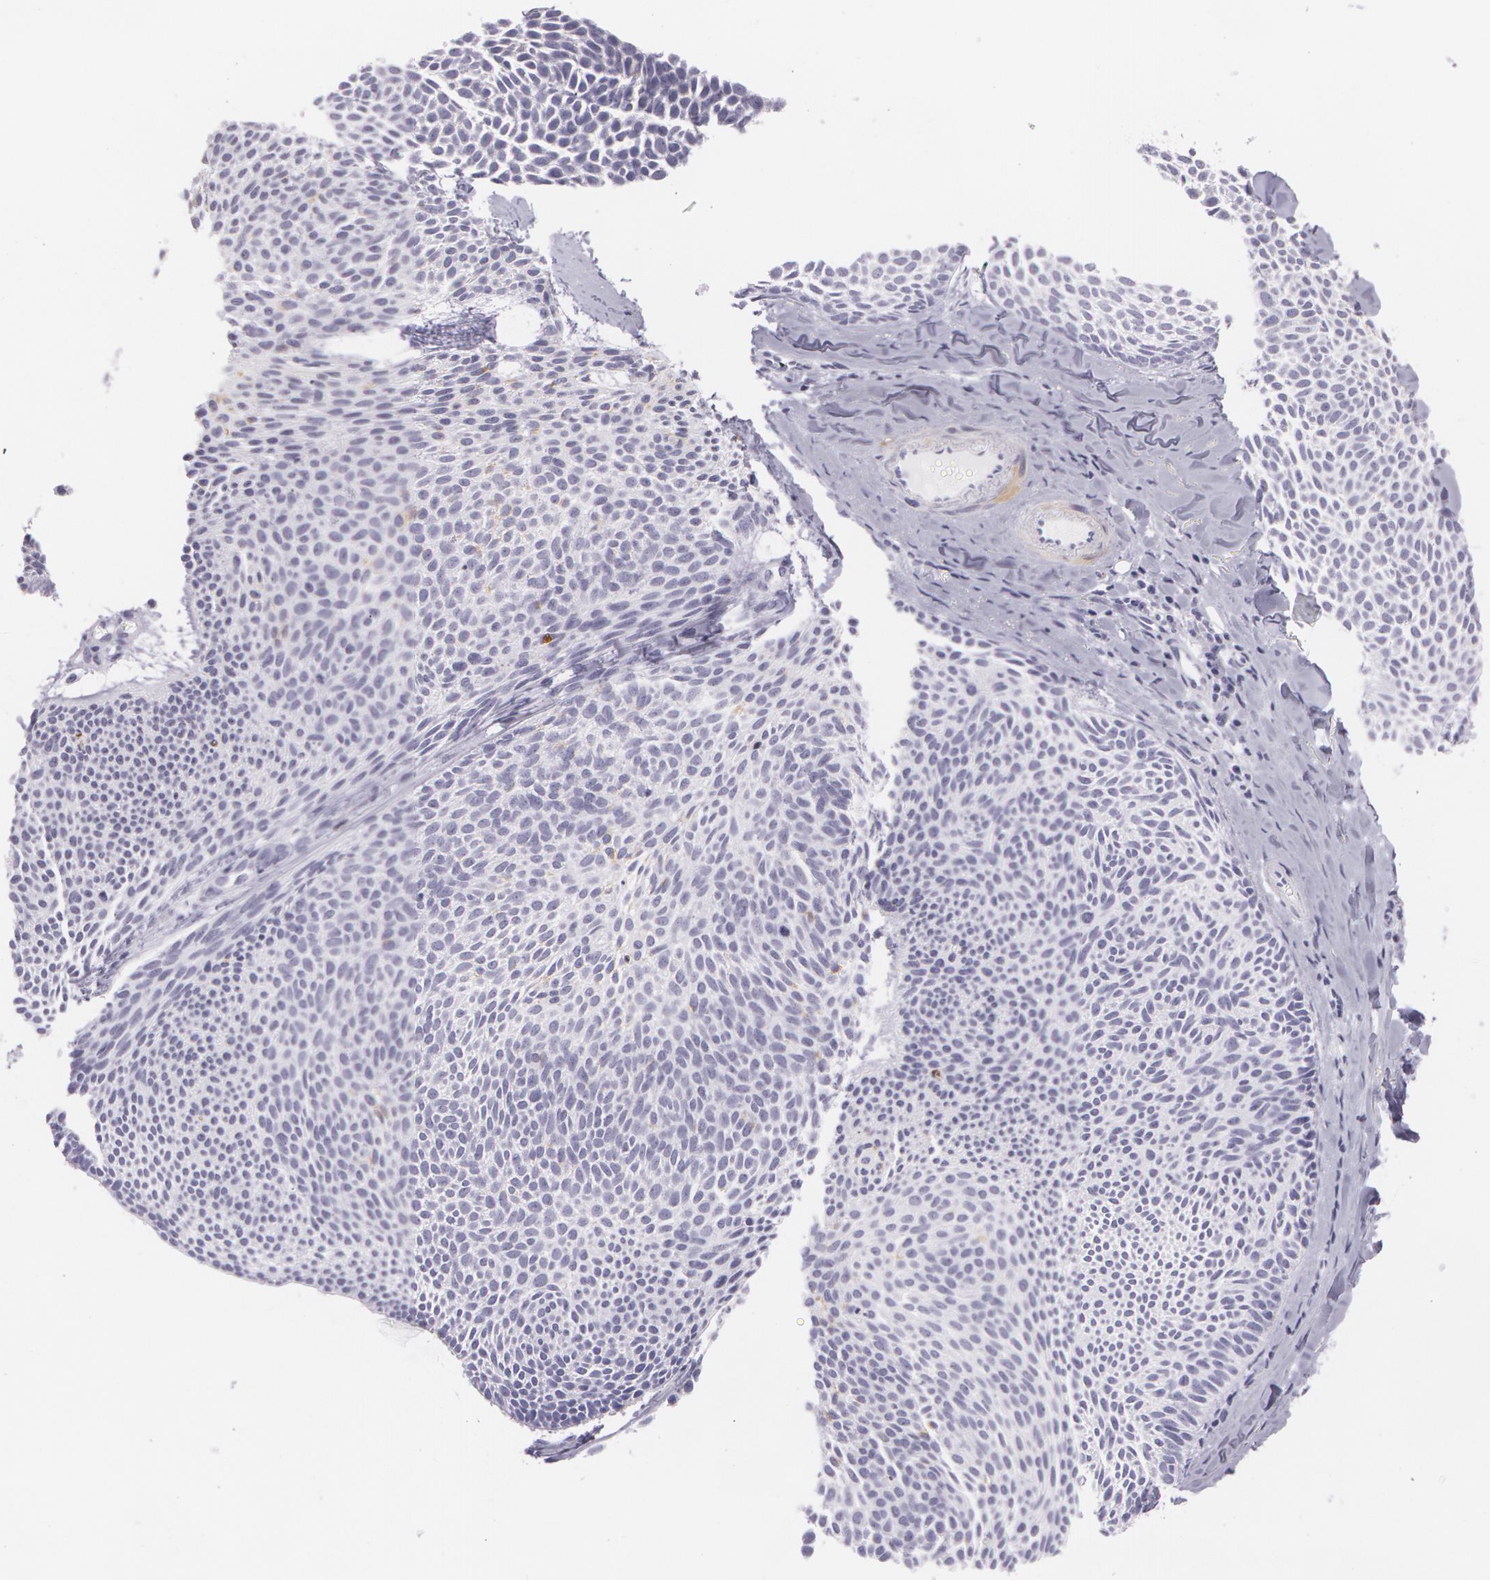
{"staining": {"intensity": "negative", "quantity": "none", "location": "none"}, "tissue": "skin cancer", "cell_type": "Tumor cells", "image_type": "cancer", "snomed": [{"axis": "morphology", "description": "Basal cell carcinoma"}, {"axis": "topography", "description": "Skin"}], "caption": "Image shows no protein staining in tumor cells of basal cell carcinoma (skin) tissue.", "gene": "SNCG", "patient": {"sex": "male", "age": 84}}